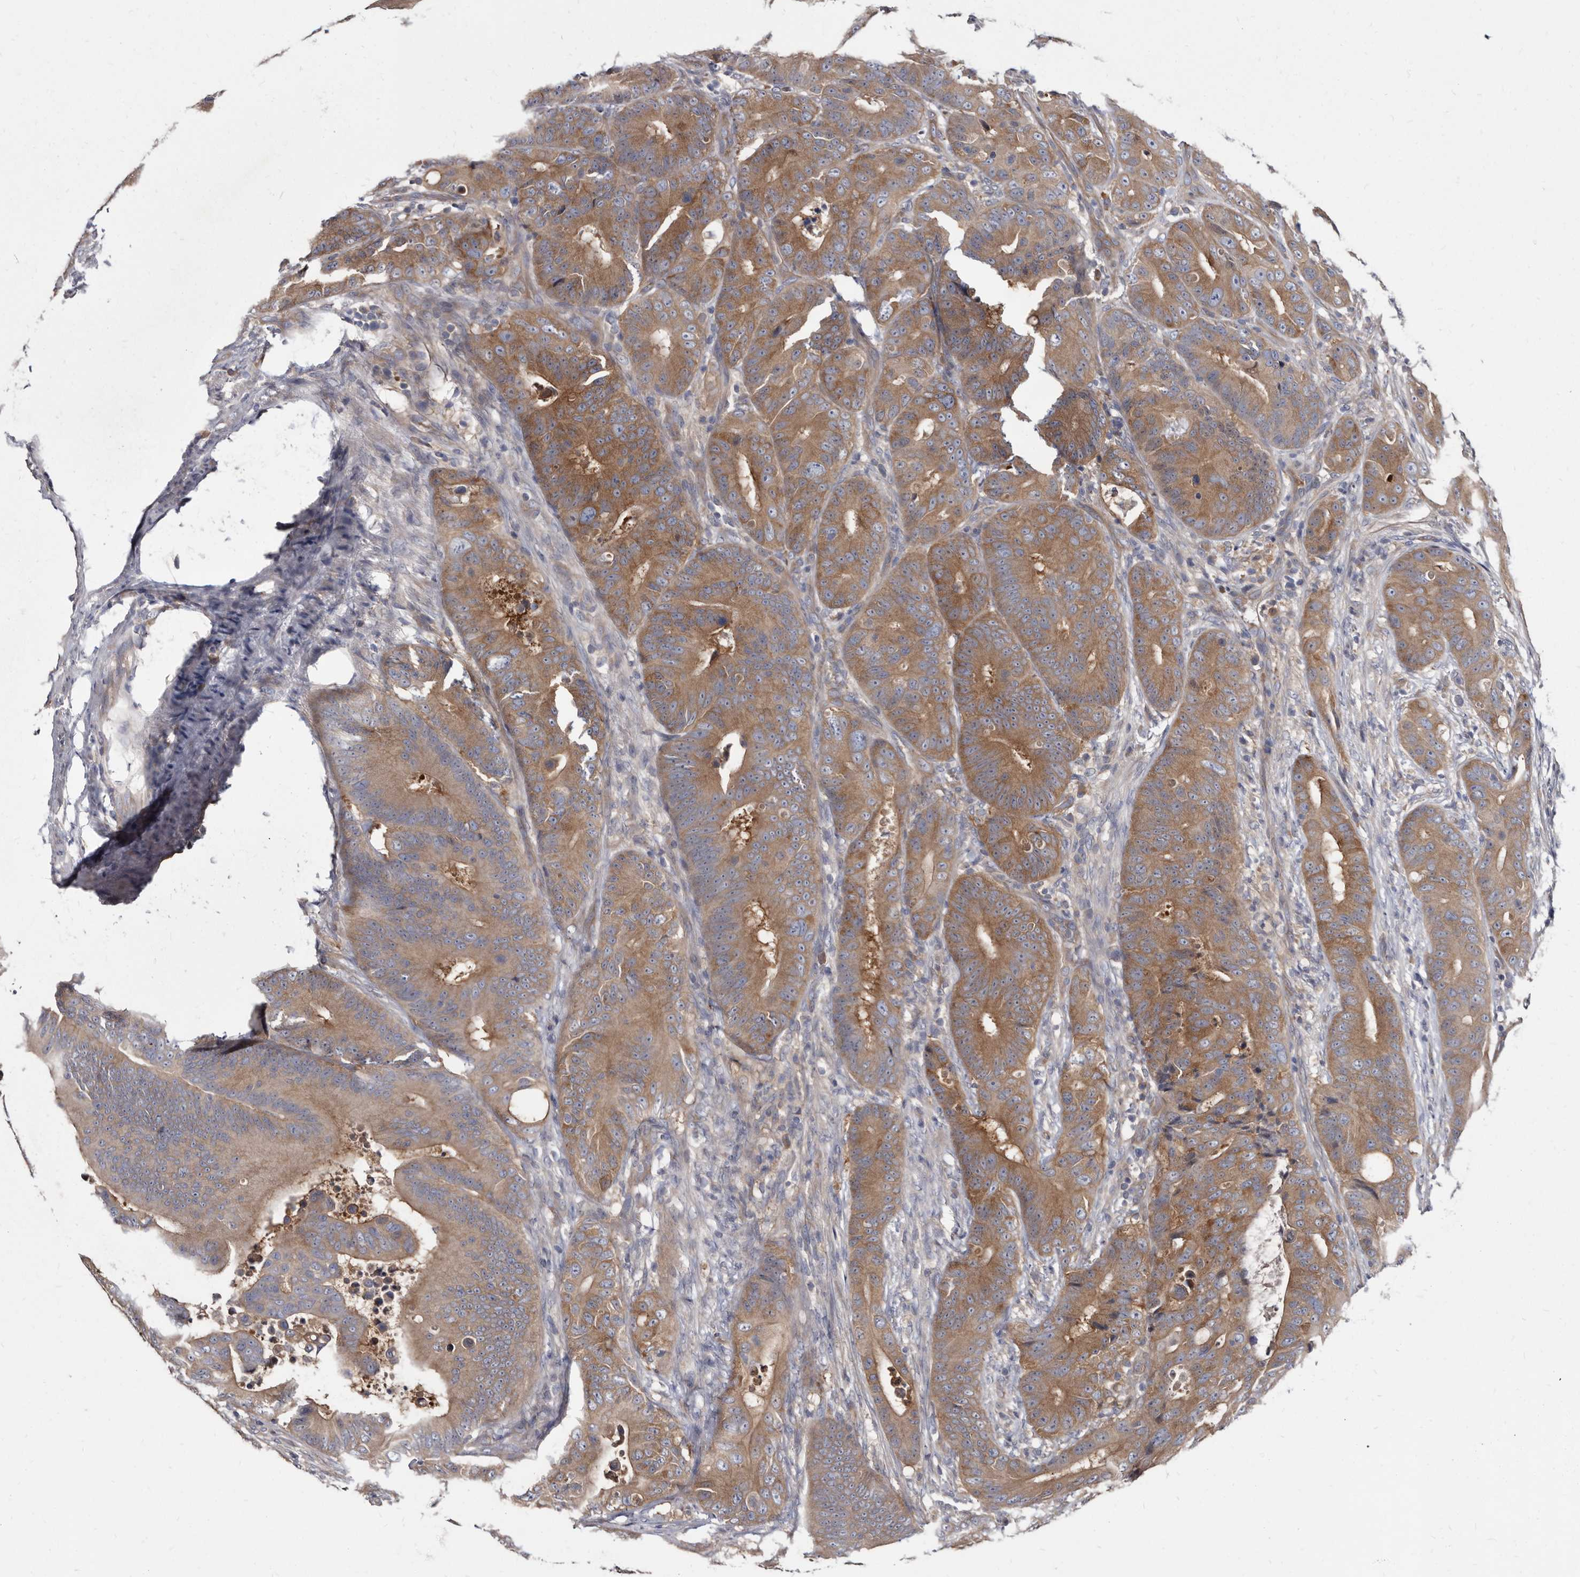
{"staining": {"intensity": "moderate", "quantity": ">75%", "location": "cytoplasmic/membranous"}, "tissue": "colorectal cancer", "cell_type": "Tumor cells", "image_type": "cancer", "snomed": [{"axis": "morphology", "description": "Adenocarcinoma, NOS"}, {"axis": "topography", "description": "Colon"}], "caption": "The immunohistochemical stain shows moderate cytoplasmic/membranous positivity in tumor cells of adenocarcinoma (colorectal) tissue.", "gene": "ABCF2", "patient": {"sex": "male", "age": 83}}